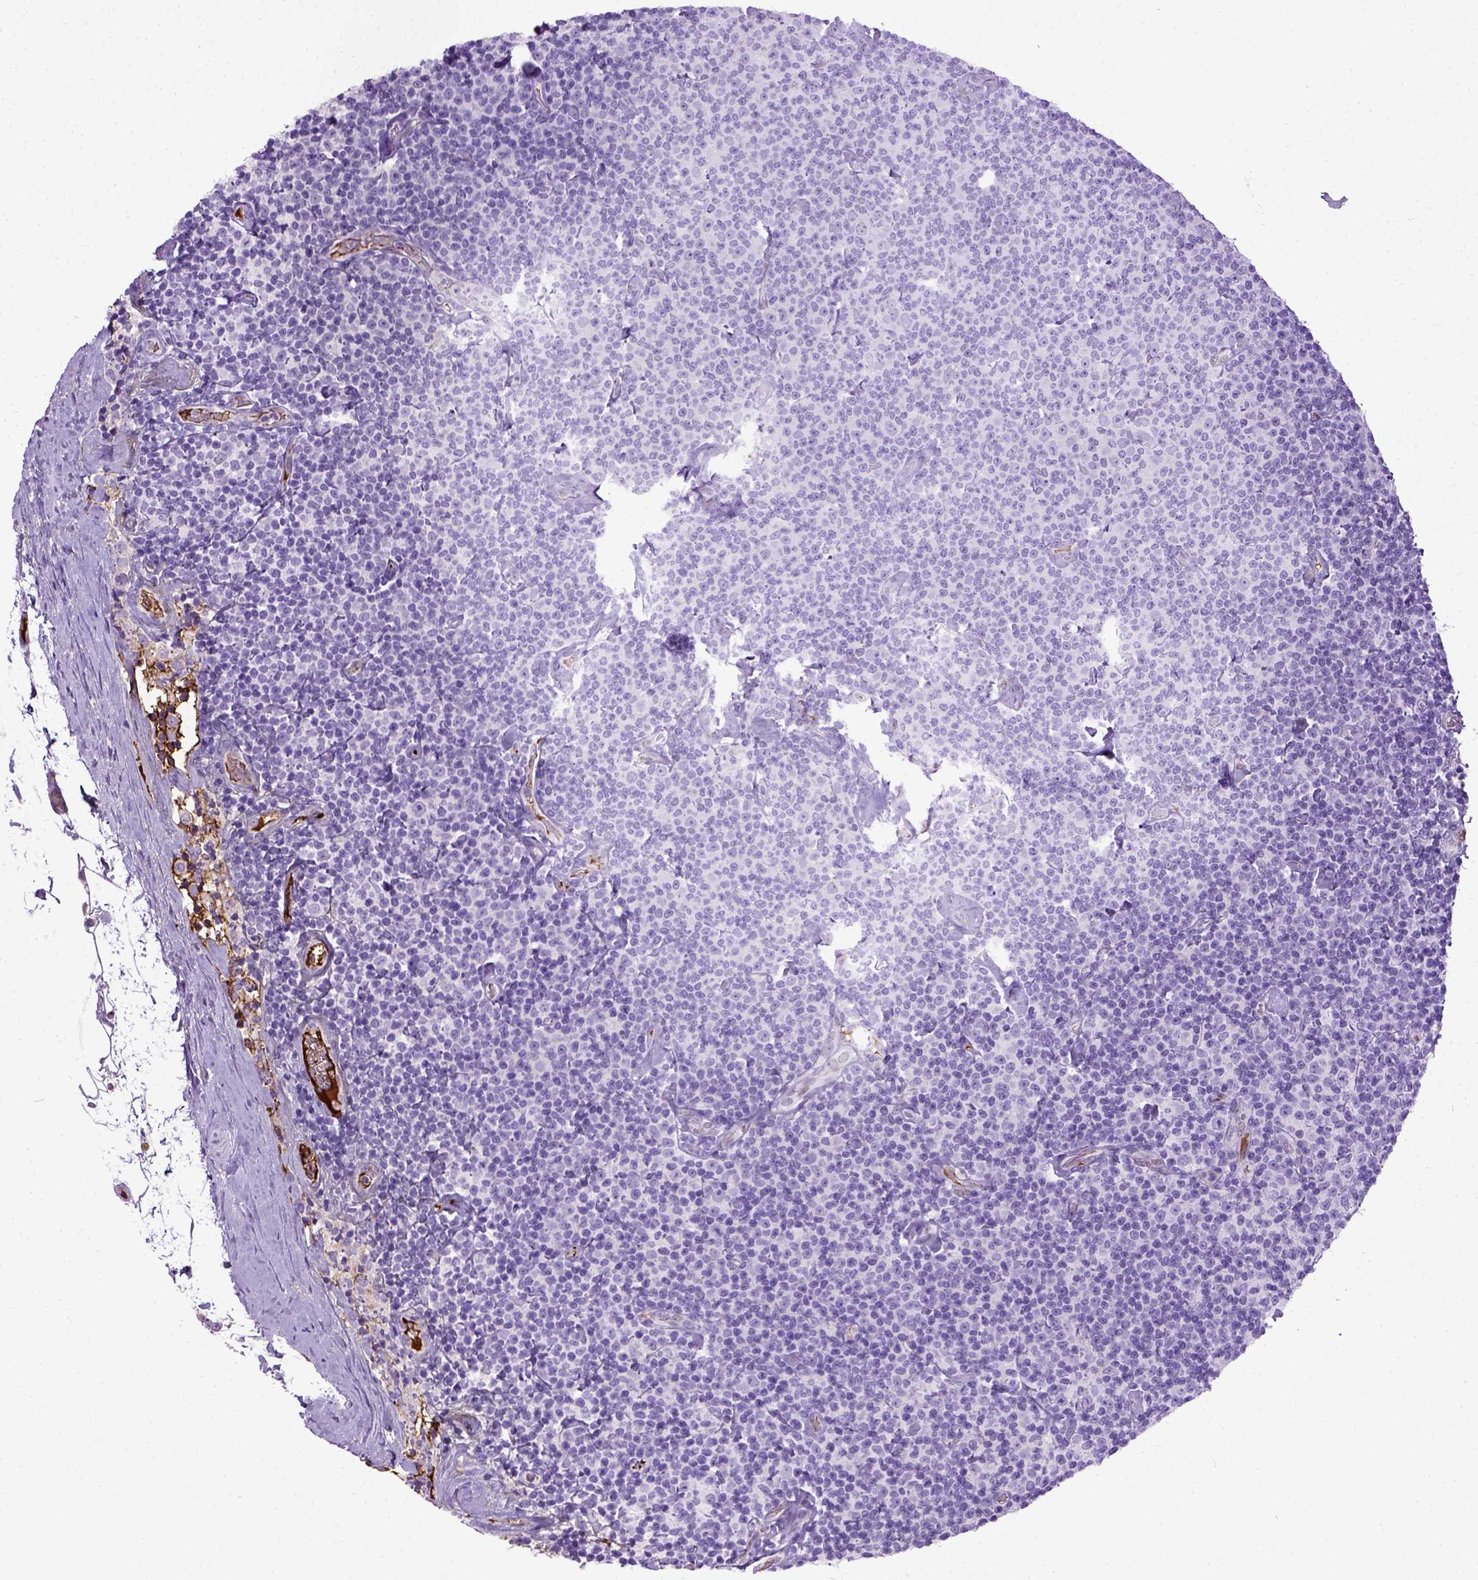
{"staining": {"intensity": "negative", "quantity": "none", "location": "none"}, "tissue": "lymphoma", "cell_type": "Tumor cells", "image_type": "cancer", "snomed": [{"axis": "morphology", "description": "Malignant lymphoma, non-Hodgkin's type, Low grade"}, {"axis": "topography", "description": "Lymph node"}], "caption": "DAB immunohistochemical staining of malignant lymphoma, non-Hodgkin's type (low-grade) exhibits no significant staining in tumor cells.", "gene": "ADAMTS8", "patient": {"sex": "male", "age": 81}}